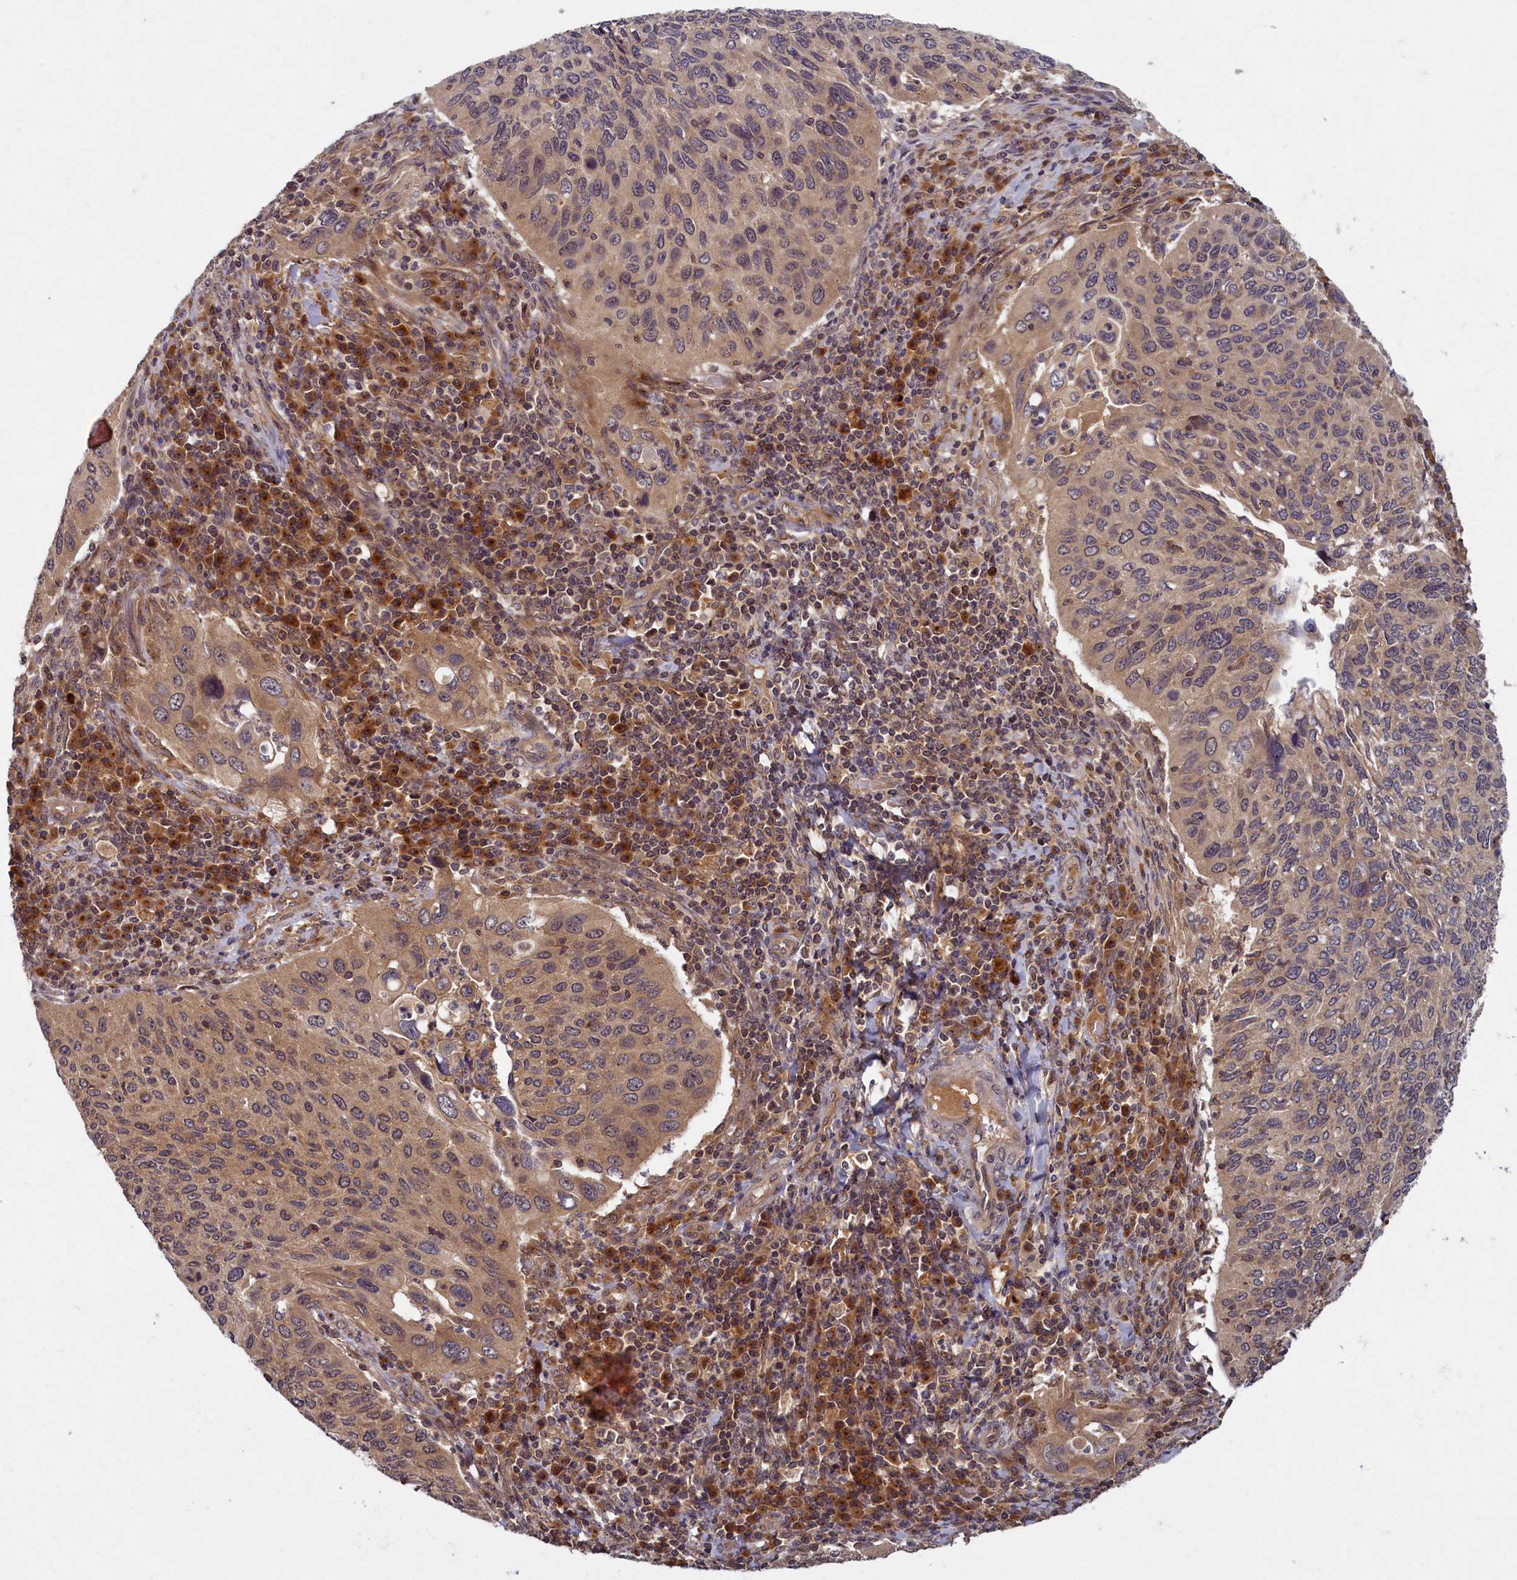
{"staining": {"intensity": "moderate", "quantity": "25%-75%", "location": "cytoplasmic/membranous"}, "tissue": "cervical cancer", "cell_type": "Tumor cells", "image_type": "cancer", "snomed": [{"axis": "morphology", "description": "Squamous cell carcinoma, NOS"}, {"axis": "topography", "description": "Cervix"}], "caption": "Immunohistochemistry (IHC) micrograph of neoplastic tissue: human cervical squamous cell carcinoma stained using immunohistochemistry demonstrates medium levels of moderate protein expression localized specifically in the cytoplasmic/membranous of tumor cells, appearing as a cytoplasmic/membranous brown color.", "gene": "BICD1", "patient": {"sex": "female", "age": 38}}